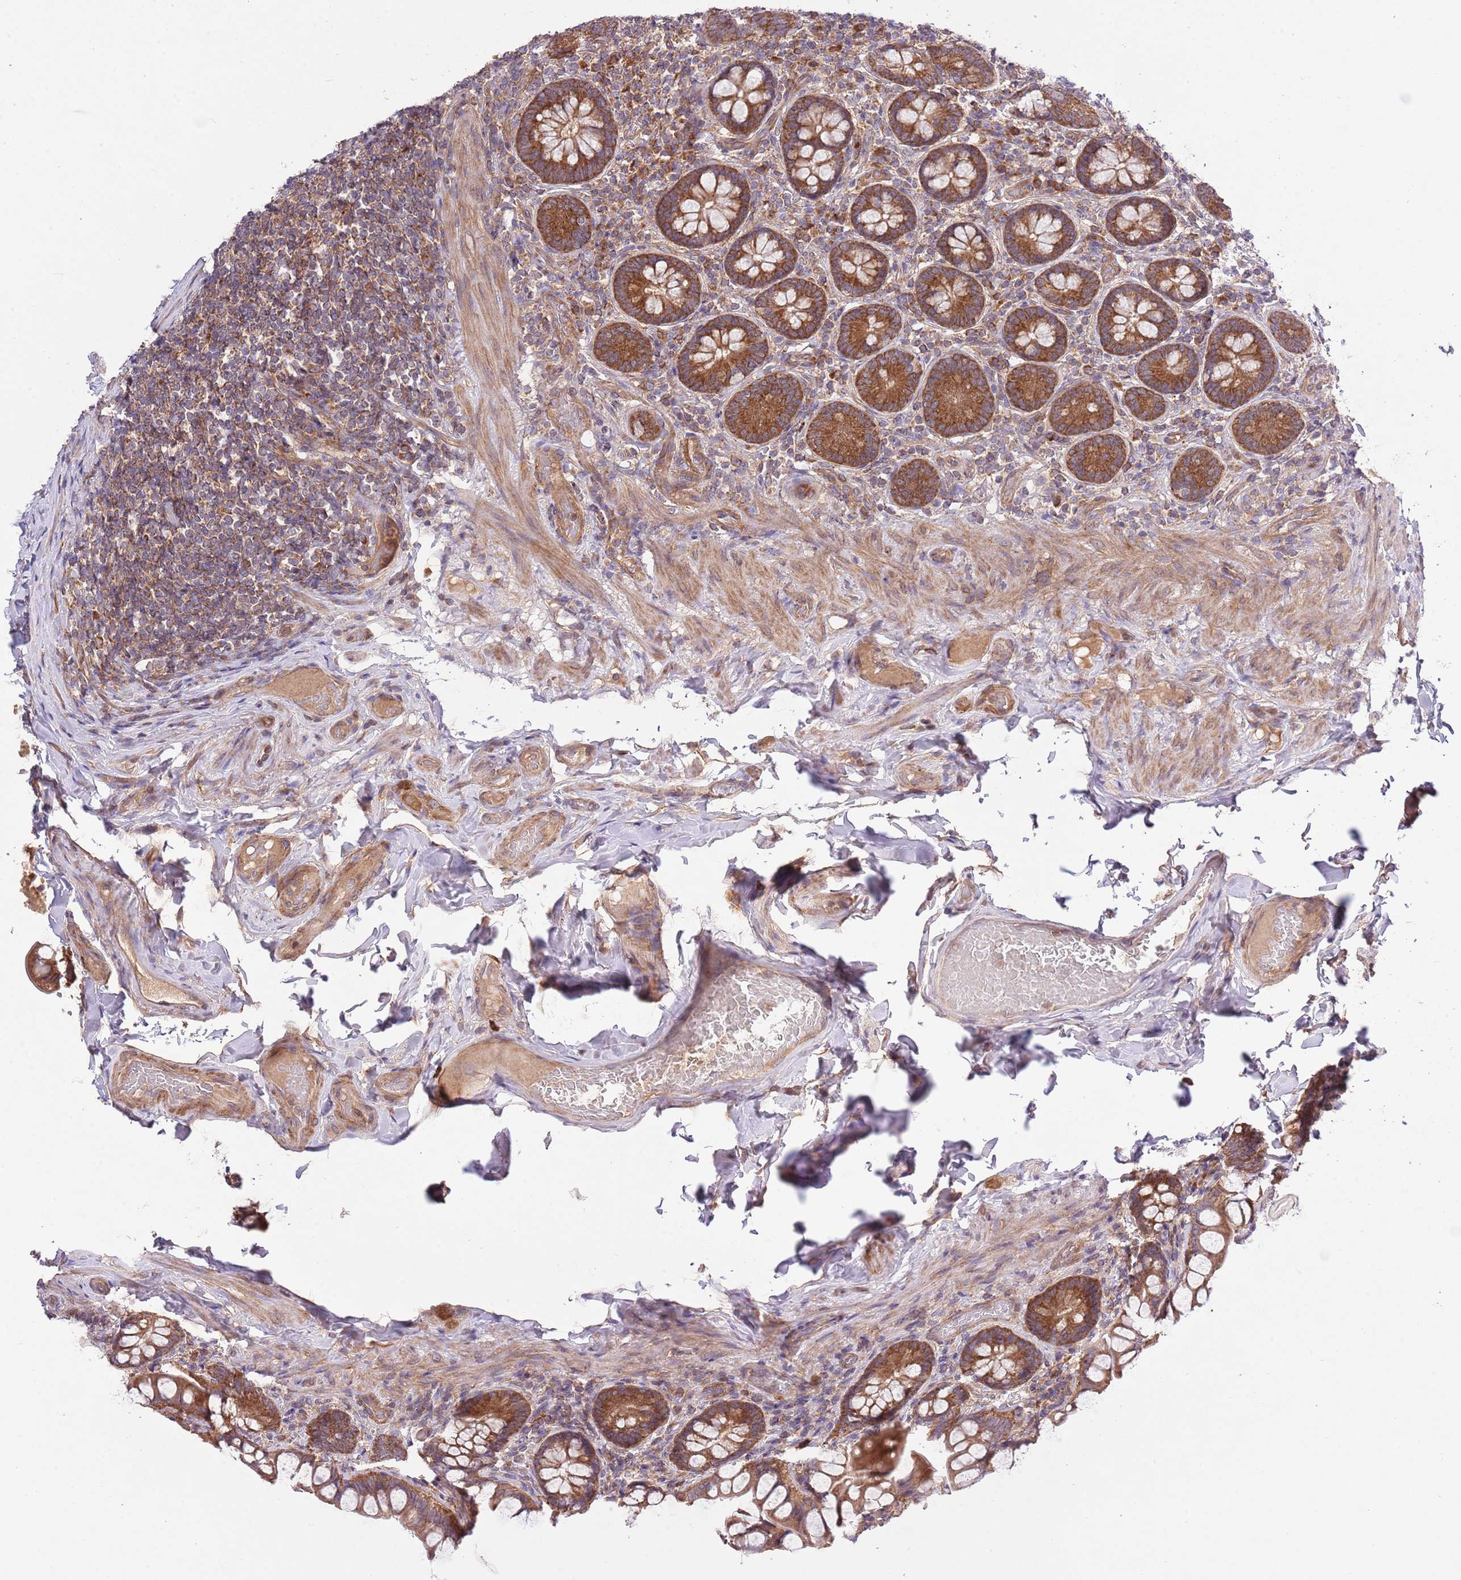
{"staining": {"intensity": "strong", "quantity": ">75%", "location": "cytoplasmic/membranous"}, "tissue": "small intestine", "cell_type": "Glandular cells", "image_type": "normal", "snomed": [{"axis": "morphology", "description": "Normal tissue, NOS"}, {"axis": "topography", "description": "Small intestine"}], "caption": "Small intestine stained with a brown dye demonstrates strong cytoplasmic/membranous positive expression in about >75% of glandular cells.", "gene": "MFNG", "patient": {"sex": "male", "age": 70}}